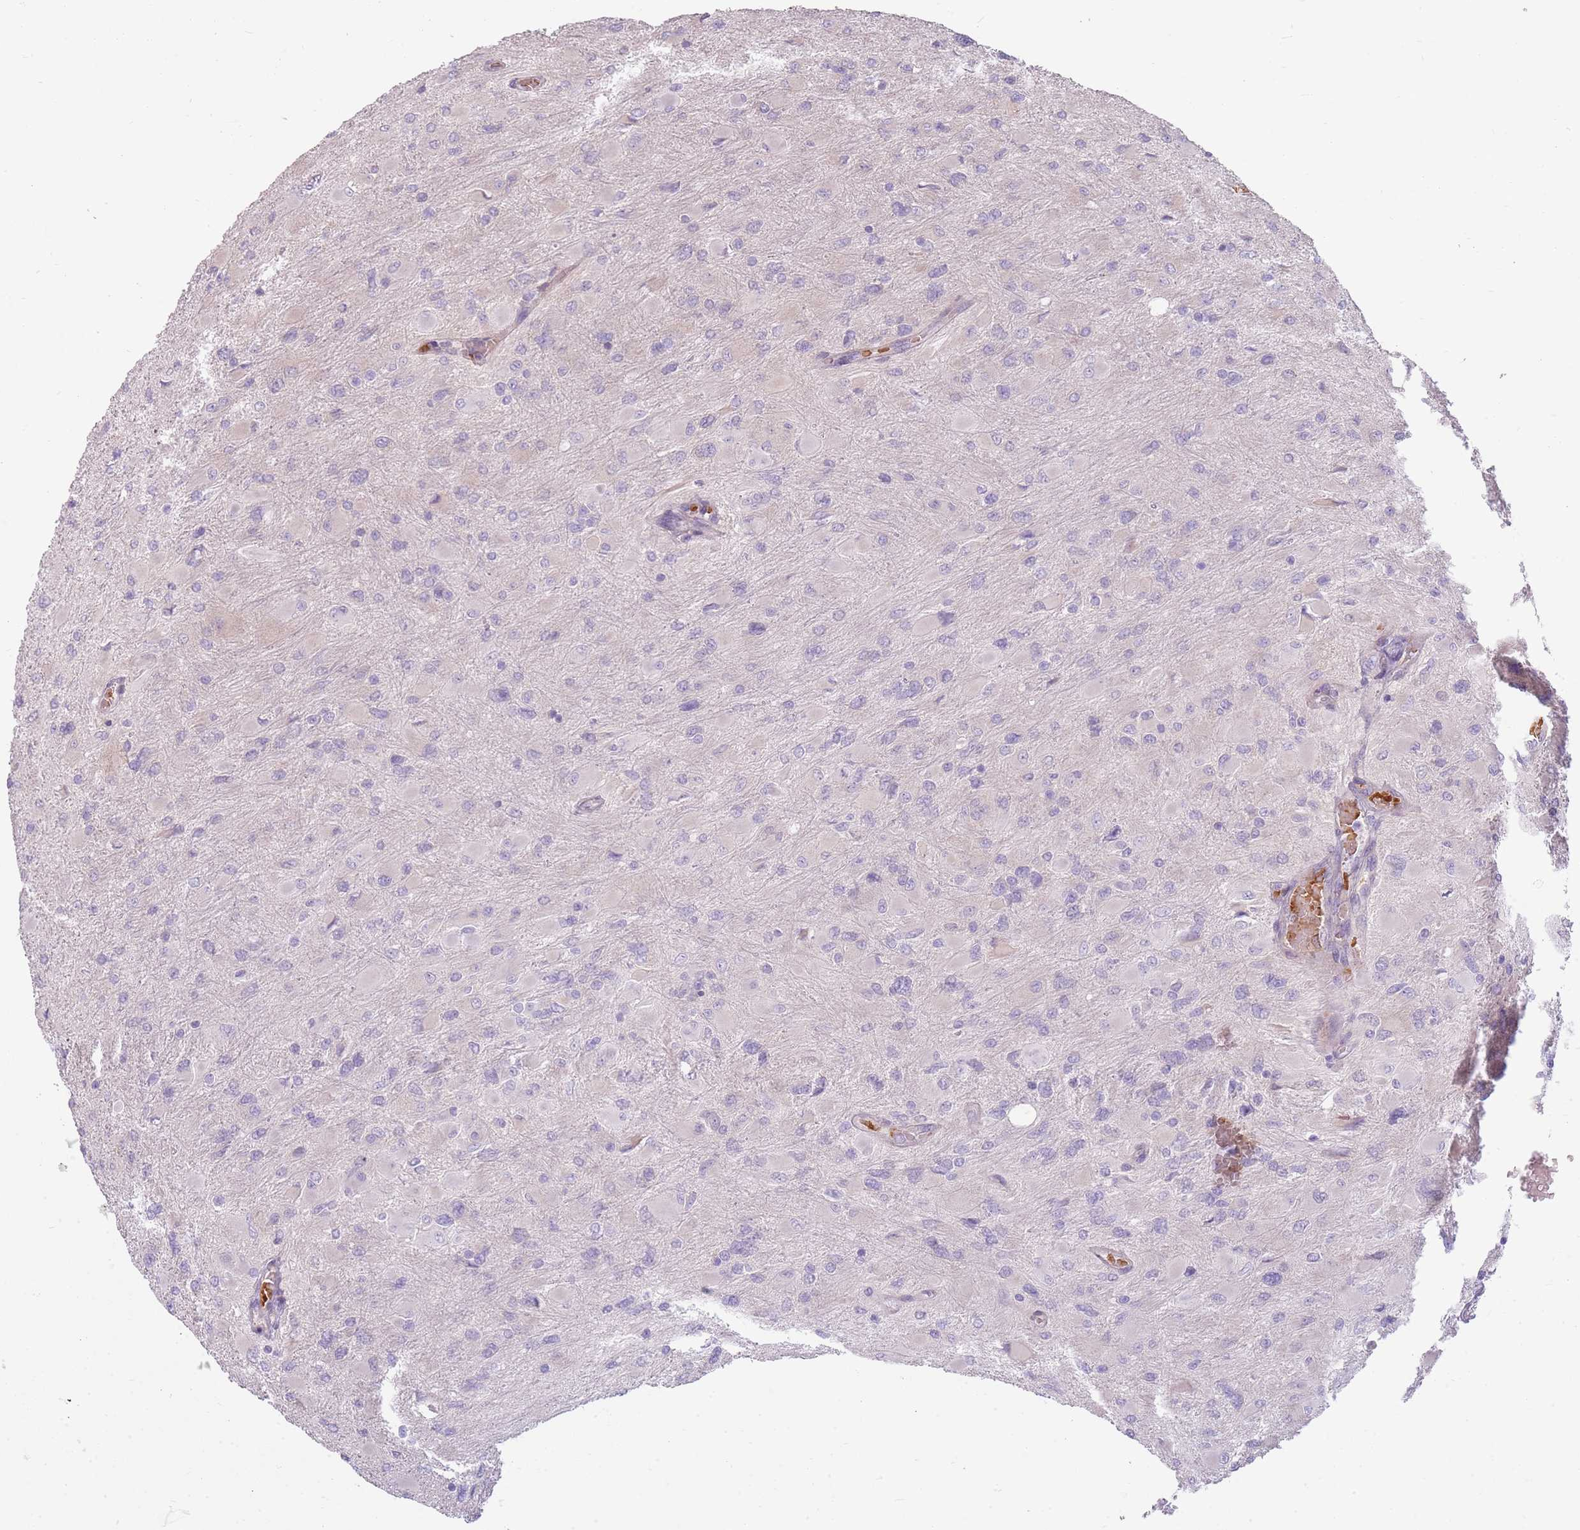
{"staining": {"intensity": "negative", "quantity": "none", "location": "none"}, "tissue": "glioma", "cell_type": "Tumor cells", "image_type": "cancer", "snomed": [{"axis": "morphology", "description": "Glioma, malignant, High grade"}, {"axis": "topography", "description": "Cerebral cortex"}], "caption": "The IHC image has no significant positivity in tumor cells of malignant glioma (high-grade) tissue. (DAB (3,3'-diaminobenzidine) immunohistochemistry (IHC), high magnification).", "gene": "HSPA14", "patient": {"sex": "female", "age": 36}}